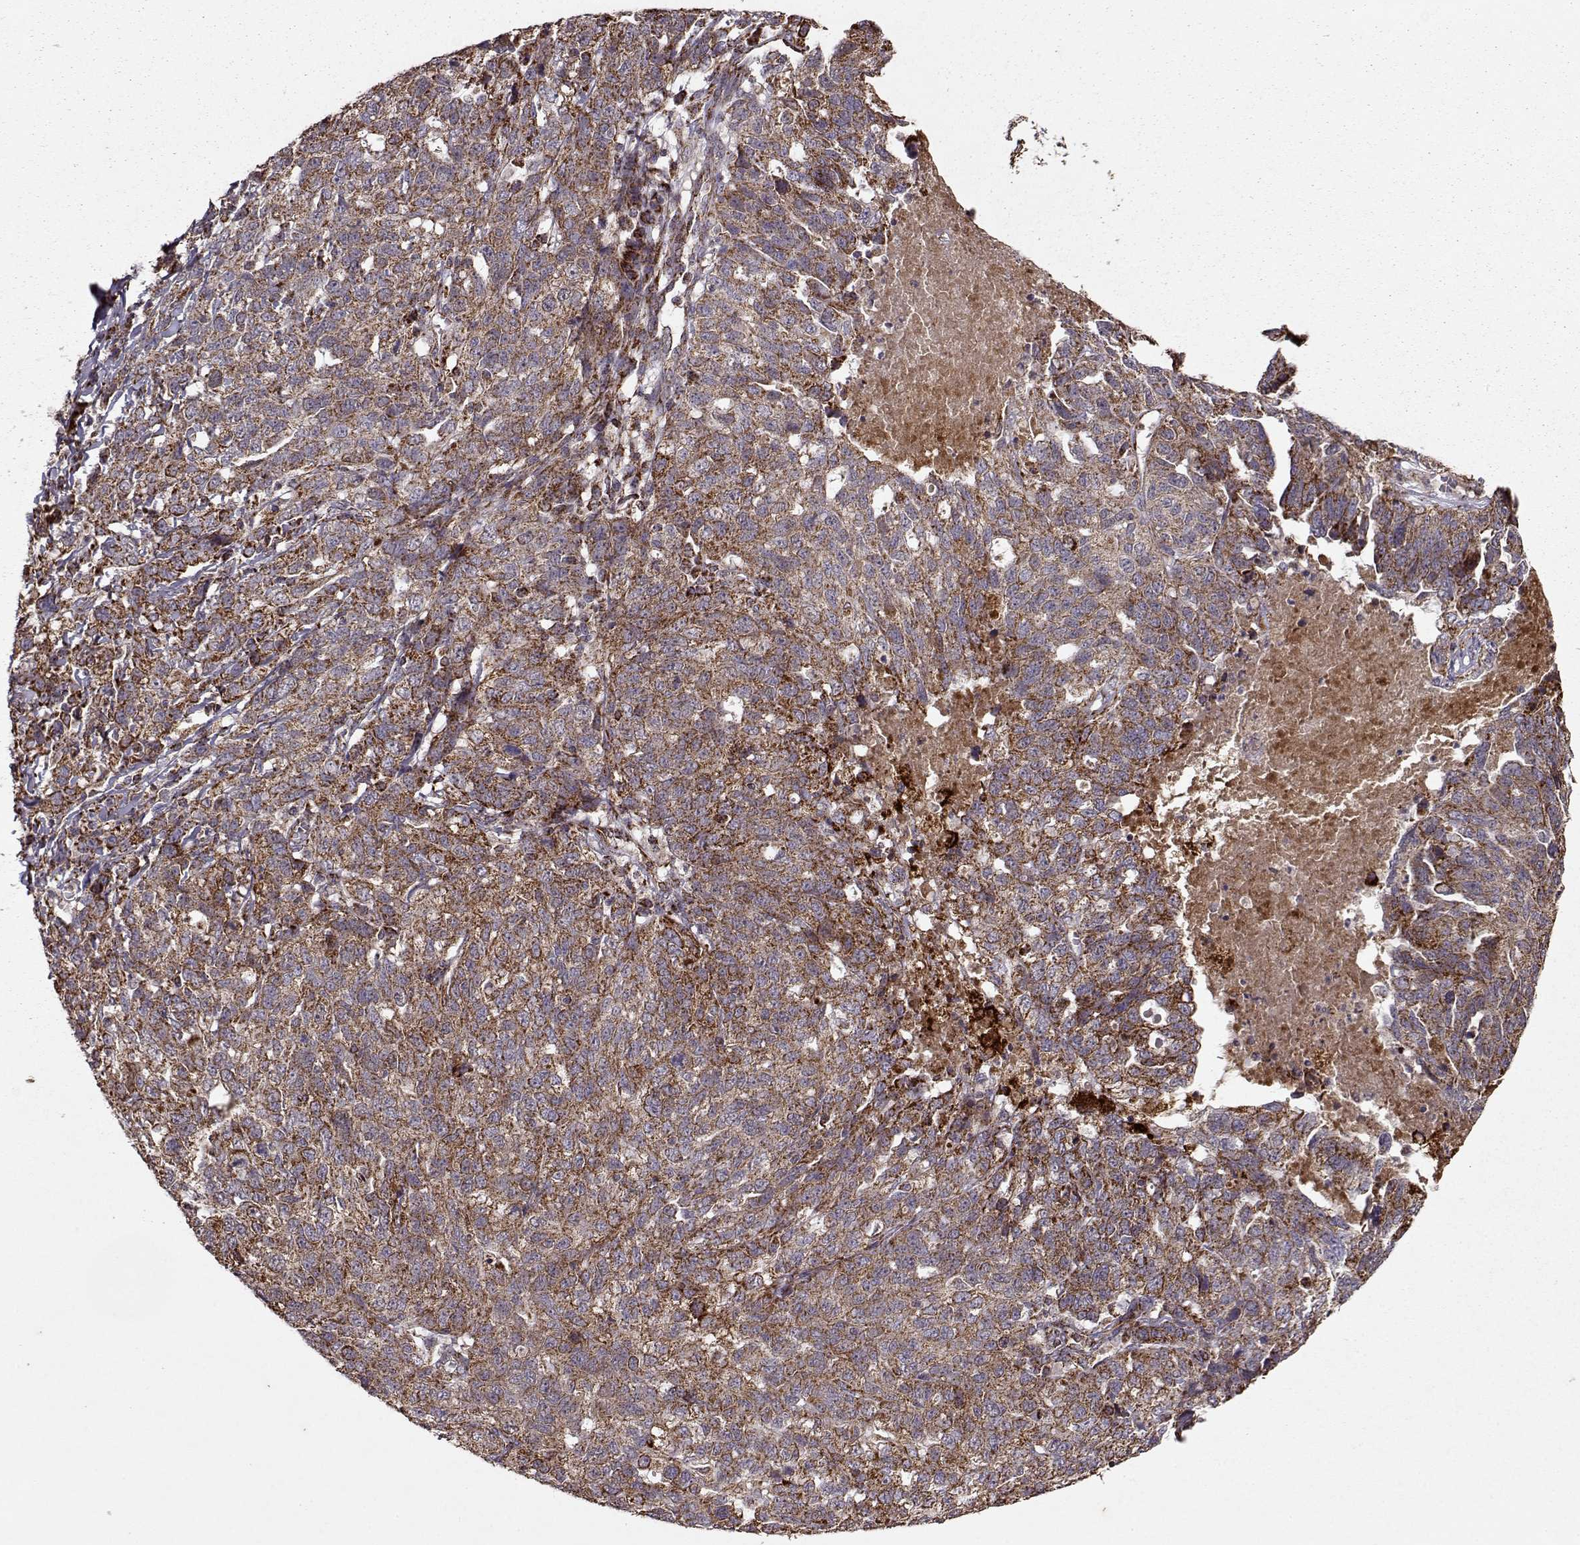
{"staining": {"intensity": "strong", "quantity": ">75%", "location": "cytoplasmic/membranous"}, "tissue": "ovarian cancer", "cell_type": "Tumor cells", "image_type": "cancer", "snomed": [{"axis": "morphology", "description": "Cystadenocarcinoma, serous, NOS"}, {"axis": "topography", "description": "Ovary"}], "caption": "Human ovarian cancer (serous cystadenocarcinoma) stained with a brown dye demonstrates strong cytoplasmic/membranous positive positivity in about >75% of tumor cells.", "gene": "CMTM3", "patient": {"sex": "female", "age": 71}}